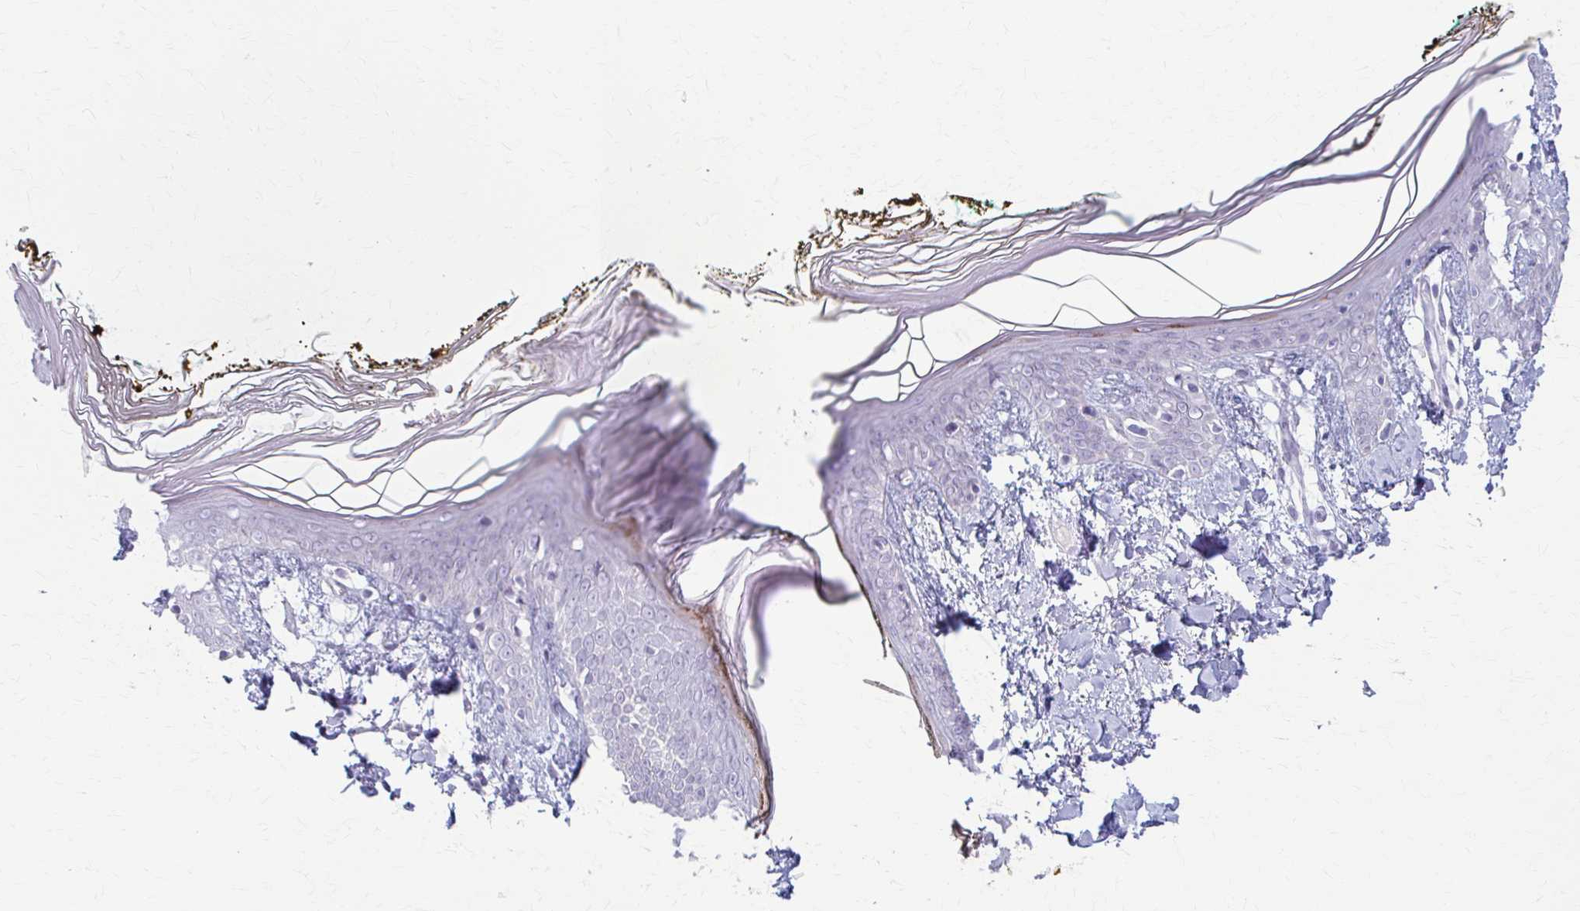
{"staining": {"intensity": "negative", "quantity": "none", "location": "none"}, "tissue": "skin", "cell_type": "Fibroblasts", "image_type": "normal", "snomed": [{"axis": "morphology", "description": "Normal tissue, NOS"}, {"axis": "topography", "description": "Skin"}], "caption": "Fibroblasts show no significant protein staining in unremarkable skin. (Immunohistochemistry, brightfield microscopy, high magnification).", "gene": "LDLRAP1", "patient": {"sex": "female", "age": 34}}